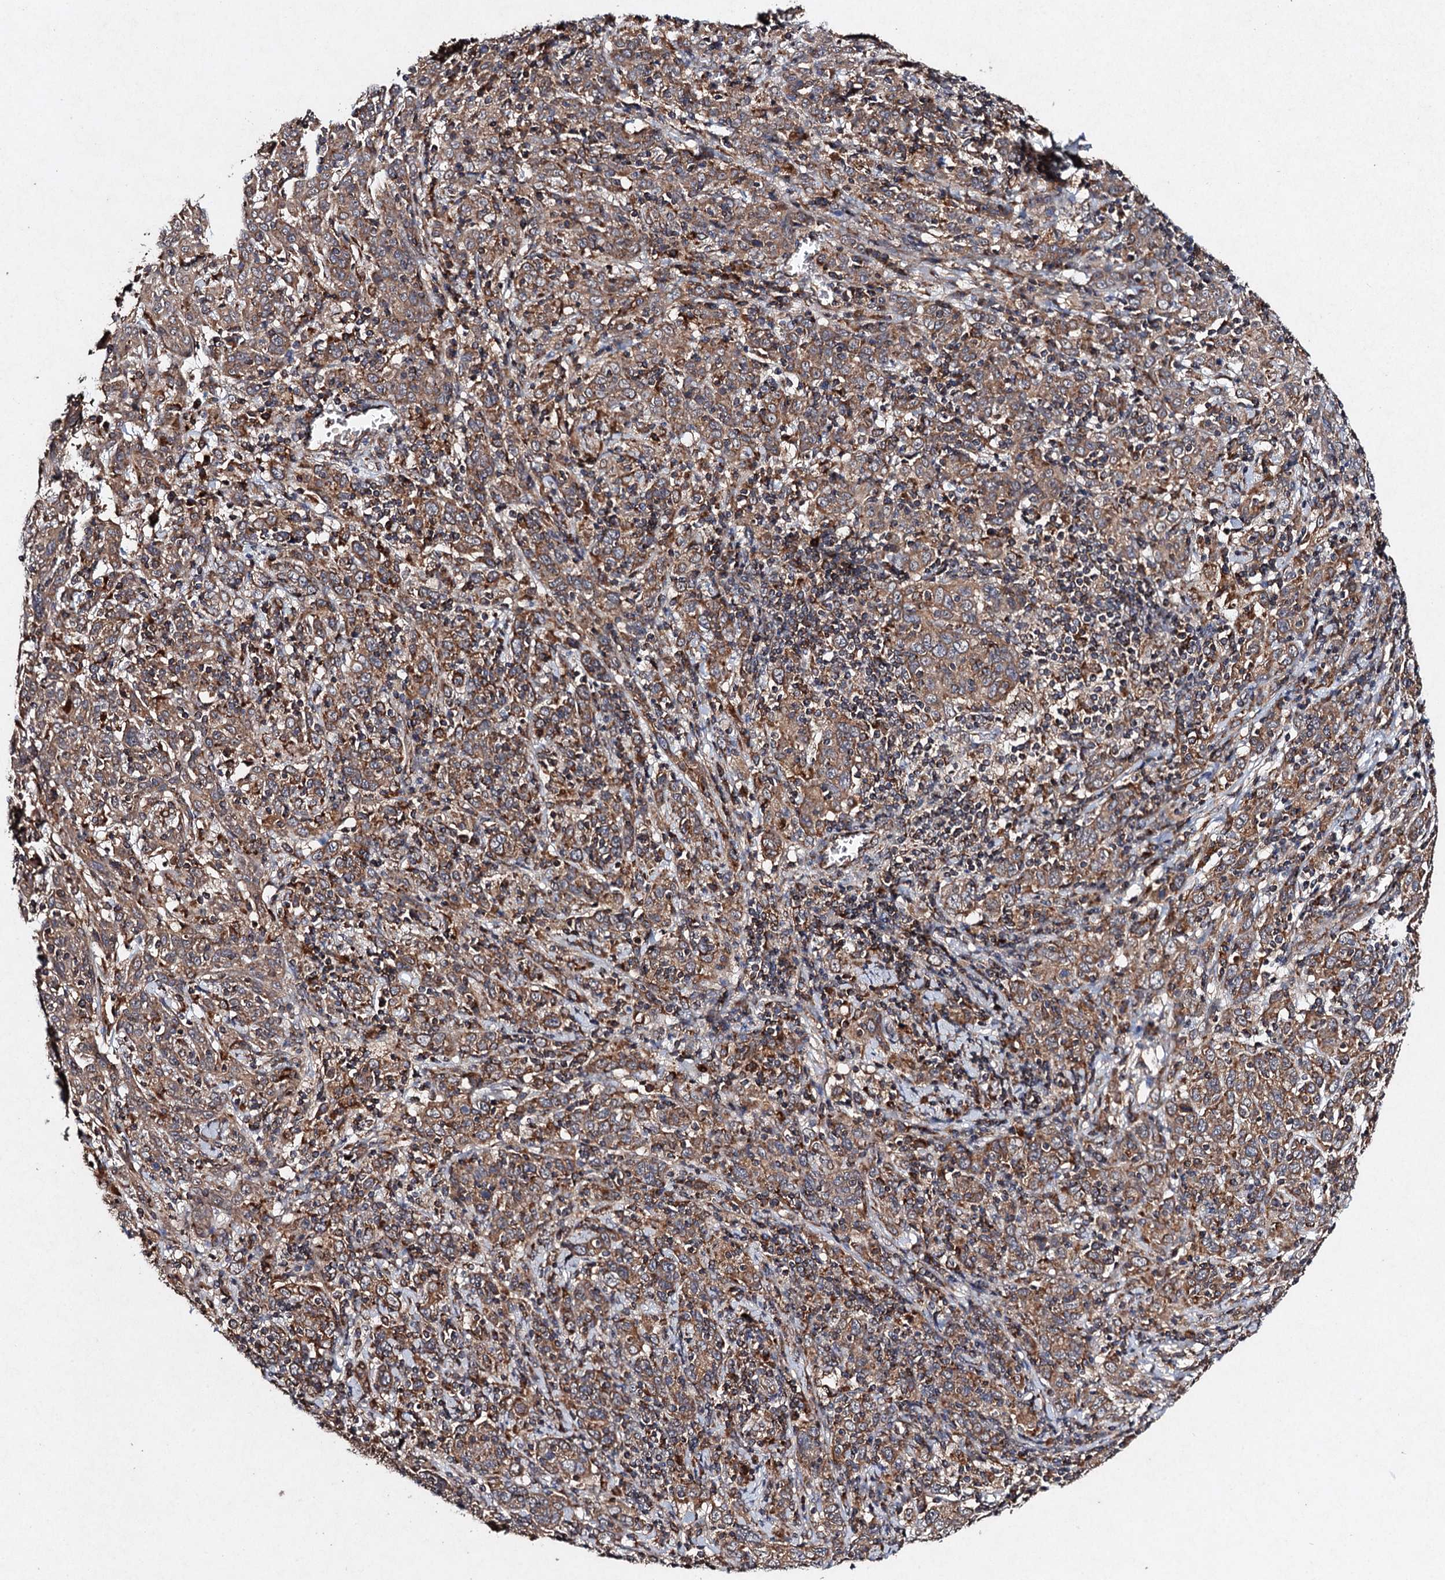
{"staining": {"intensity": "moderate", "quantity": ">75%", "location": "cytoplasmic/membranous"}, "tissue": "cervical cancer", "cell_type": "Tumor cells", "image_type": "cancer", "snomed": [{"axis": "morphology", "description": "Squamous cell carcinoma, NOS"}, {"axis": "topography", "description": "Cervix"}], "caption": "DAB immunohistochemical staining of cervical cancer (squamous cell carcinoma) shows moderate cytoplasmic/membranous protein staining in approximately >75% of tumor cells.", "gene": "NDUFA13", "patient": {"sex": "female", "age": 67}}